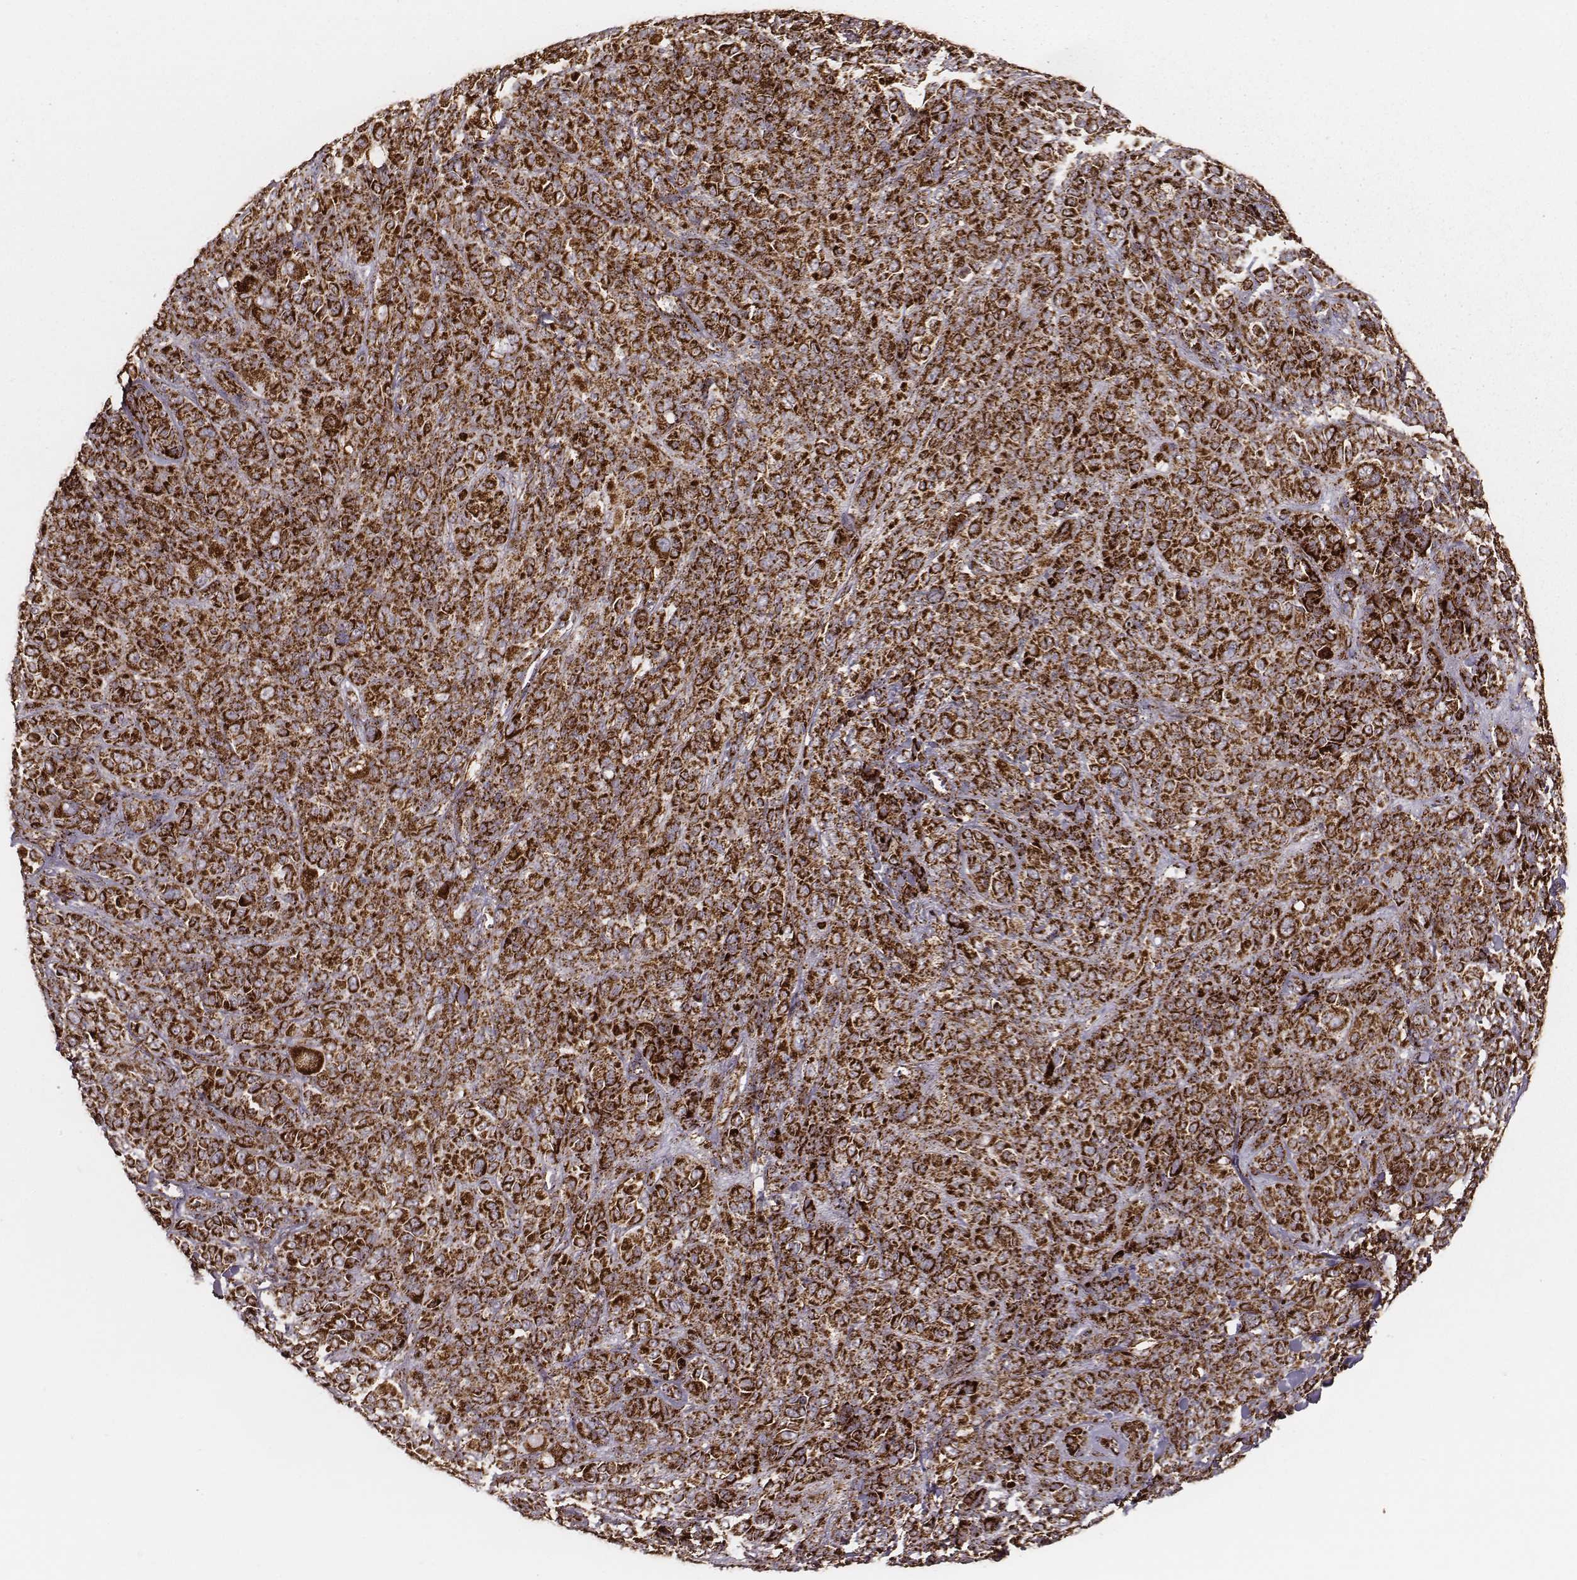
{"staining": {"intensity": "strong", "quantity": ">75%", "location": "cytoplasmic/membranous"}, "tissue": "melanoma", "cell_type": "Tumor cells", "image_type": "cancer", "snomed": [{"axis": "morphology", "description": "Malignant melanoma, NOS"}, {"axis": "topography", "description": "Skin"}], "caption": "An IHC micrograph of neoplastic tissue is shown. Protein staining in brown labels strong cytoplasmic/membranous positivity in melanoma within tumor cells. (DAB (3,3'-diaminobenzidine) = brown stain, brightfield microscopy at high magnification).", "gene": "TUFM", "patient": {"sex": "female", "age": 87}}